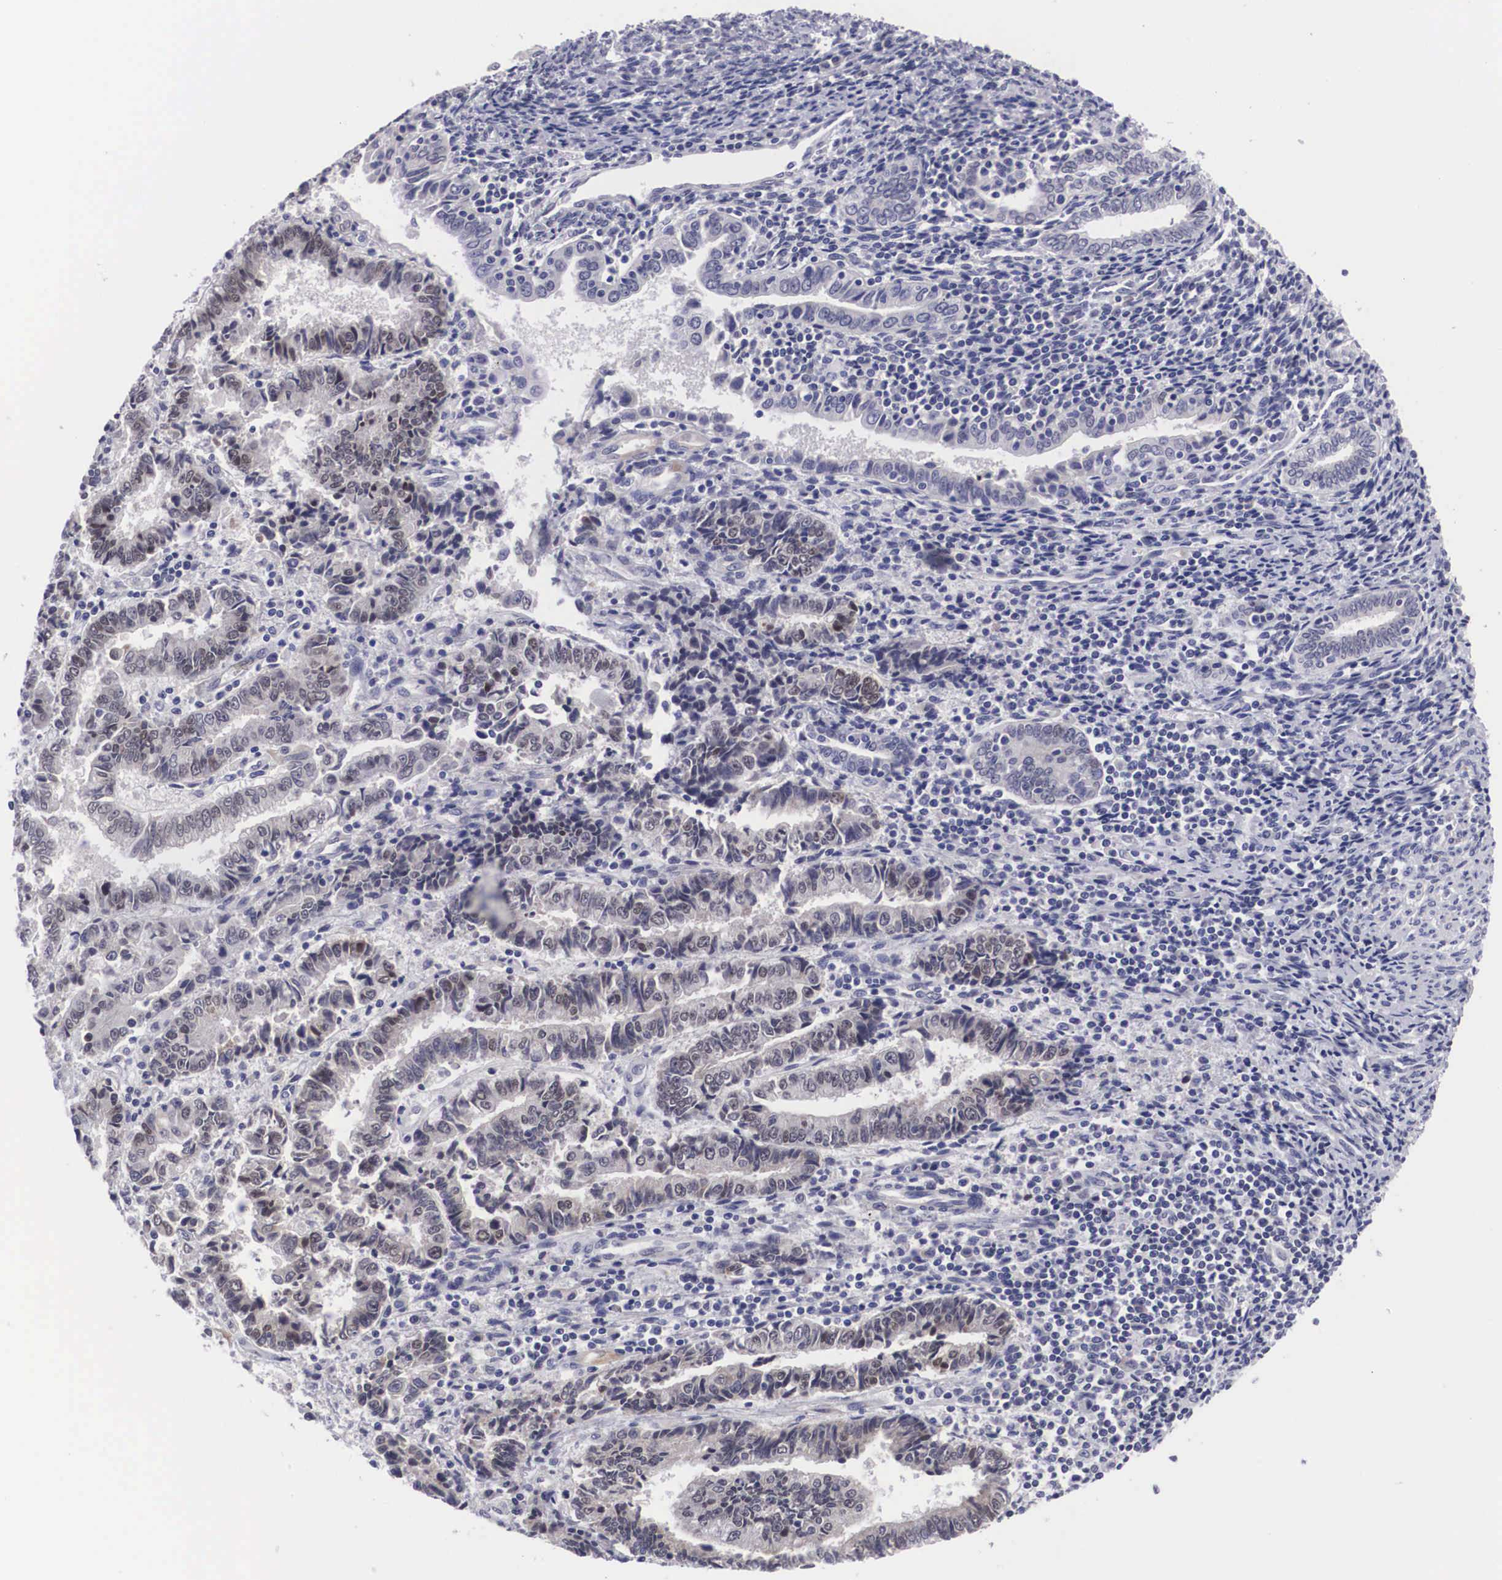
{"staining": {"intensity": "negative", "quantity": "none", "location": "none"}, "tissue": "endometrial cancer", "cell_type": "Tumor cells", "image_type": "cancer", "snomed": [{"axis": "morphology", "description": "Adenocarcinoma, NOS"}, {"axis": "topography", "description": "Endometrium"}], "caption": "Tumor cells are negative for brown protein staining in endometrial cancer.", "gene": "SOX11", "patient": {"sex": "female", "age": 75}}